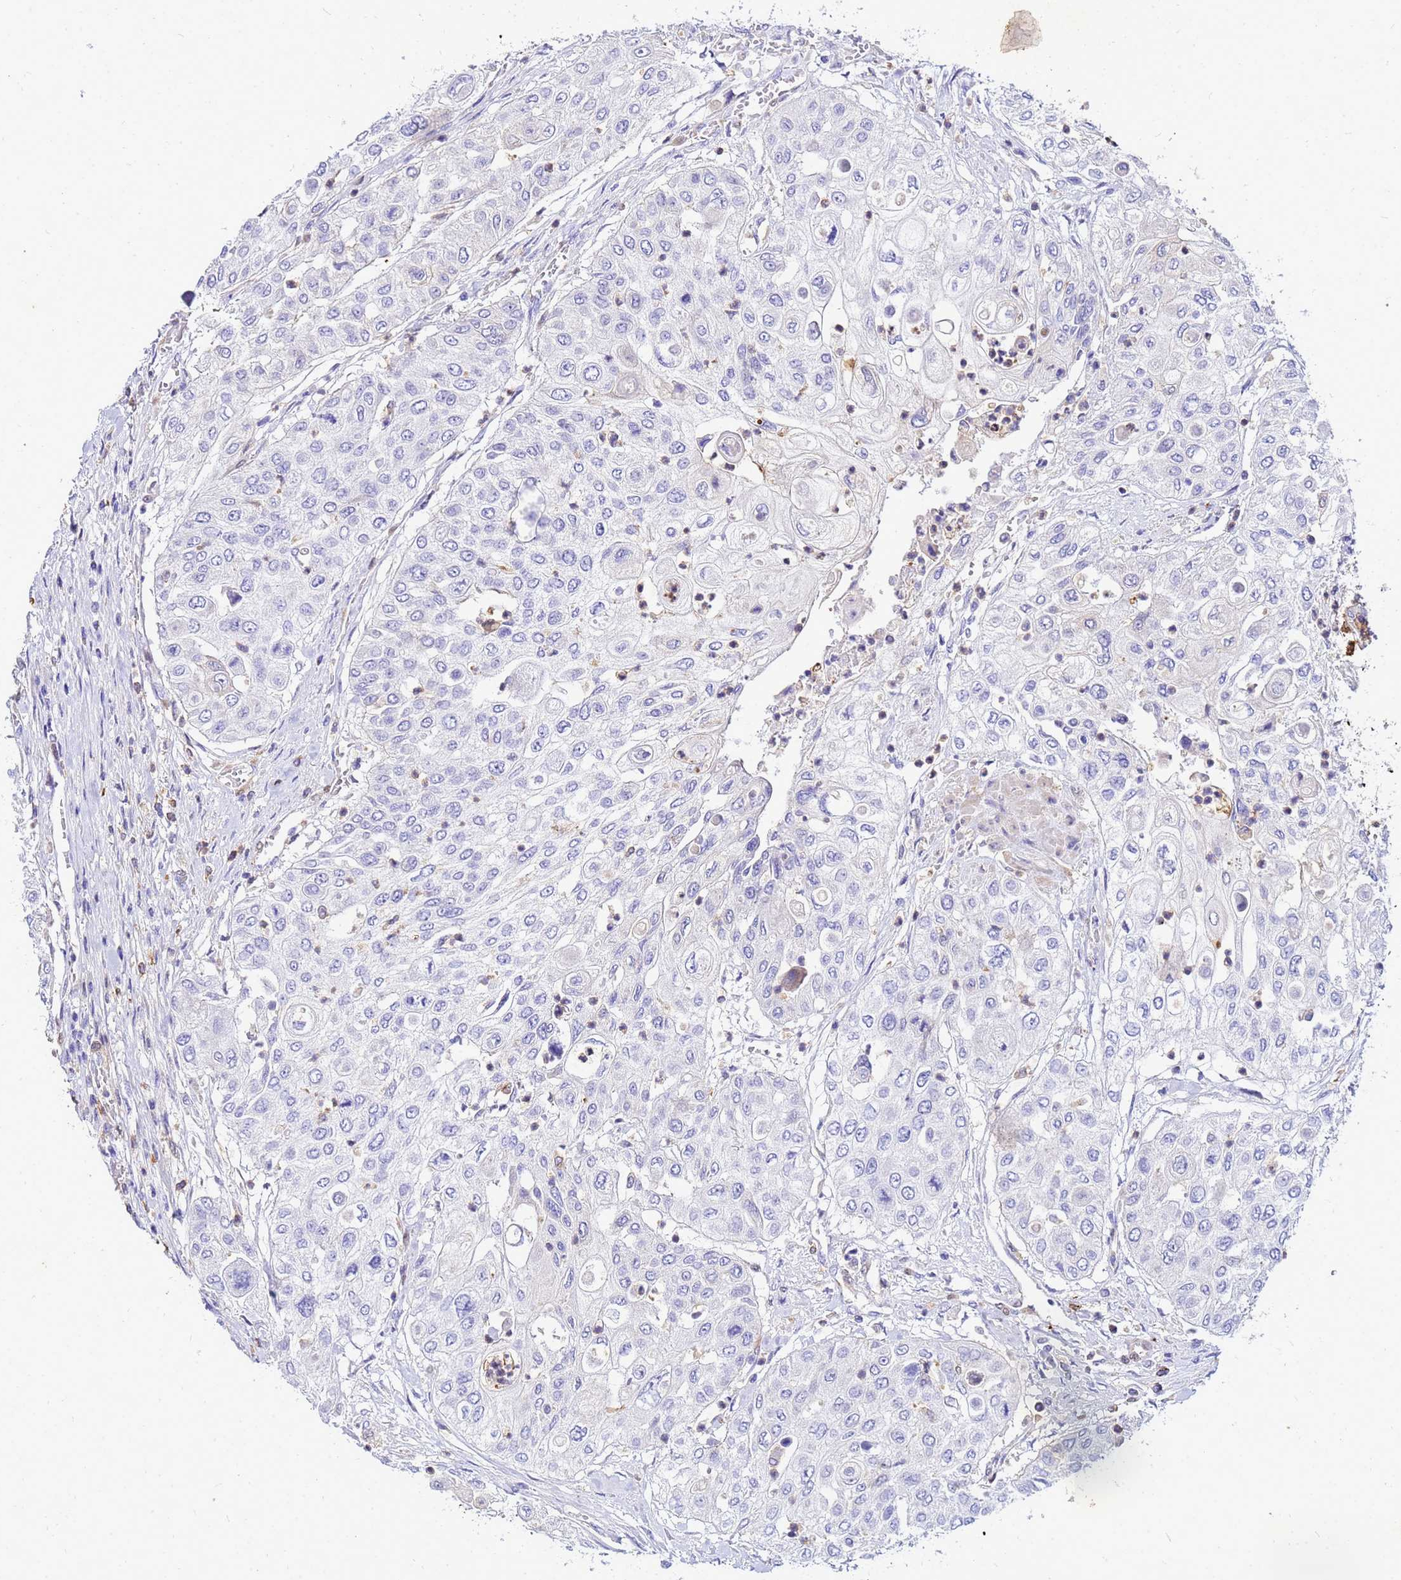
{"staining": {"intensity": "negative", "quantity": "none", "location": "none"}, "tissue": "urothelial cancer", "cell_type": "Tumor cells", "image_type": "cancer", "snomed": [{"axis": "morphology", "description": "Urothelial carcinoma, High grade"}, {"axis": "topography", "description": "Urinary bladder"}], "caption": "A high-resolution histopathology image shows immunohistochemistry (IHC) staining of high-grade urothelial carcinoma, which exhibits no significant positivity in tumor cells. Nuclei are stained in blue.", "gene": "DBNDD2", "patient": {"sex": "female", "age": 79}}